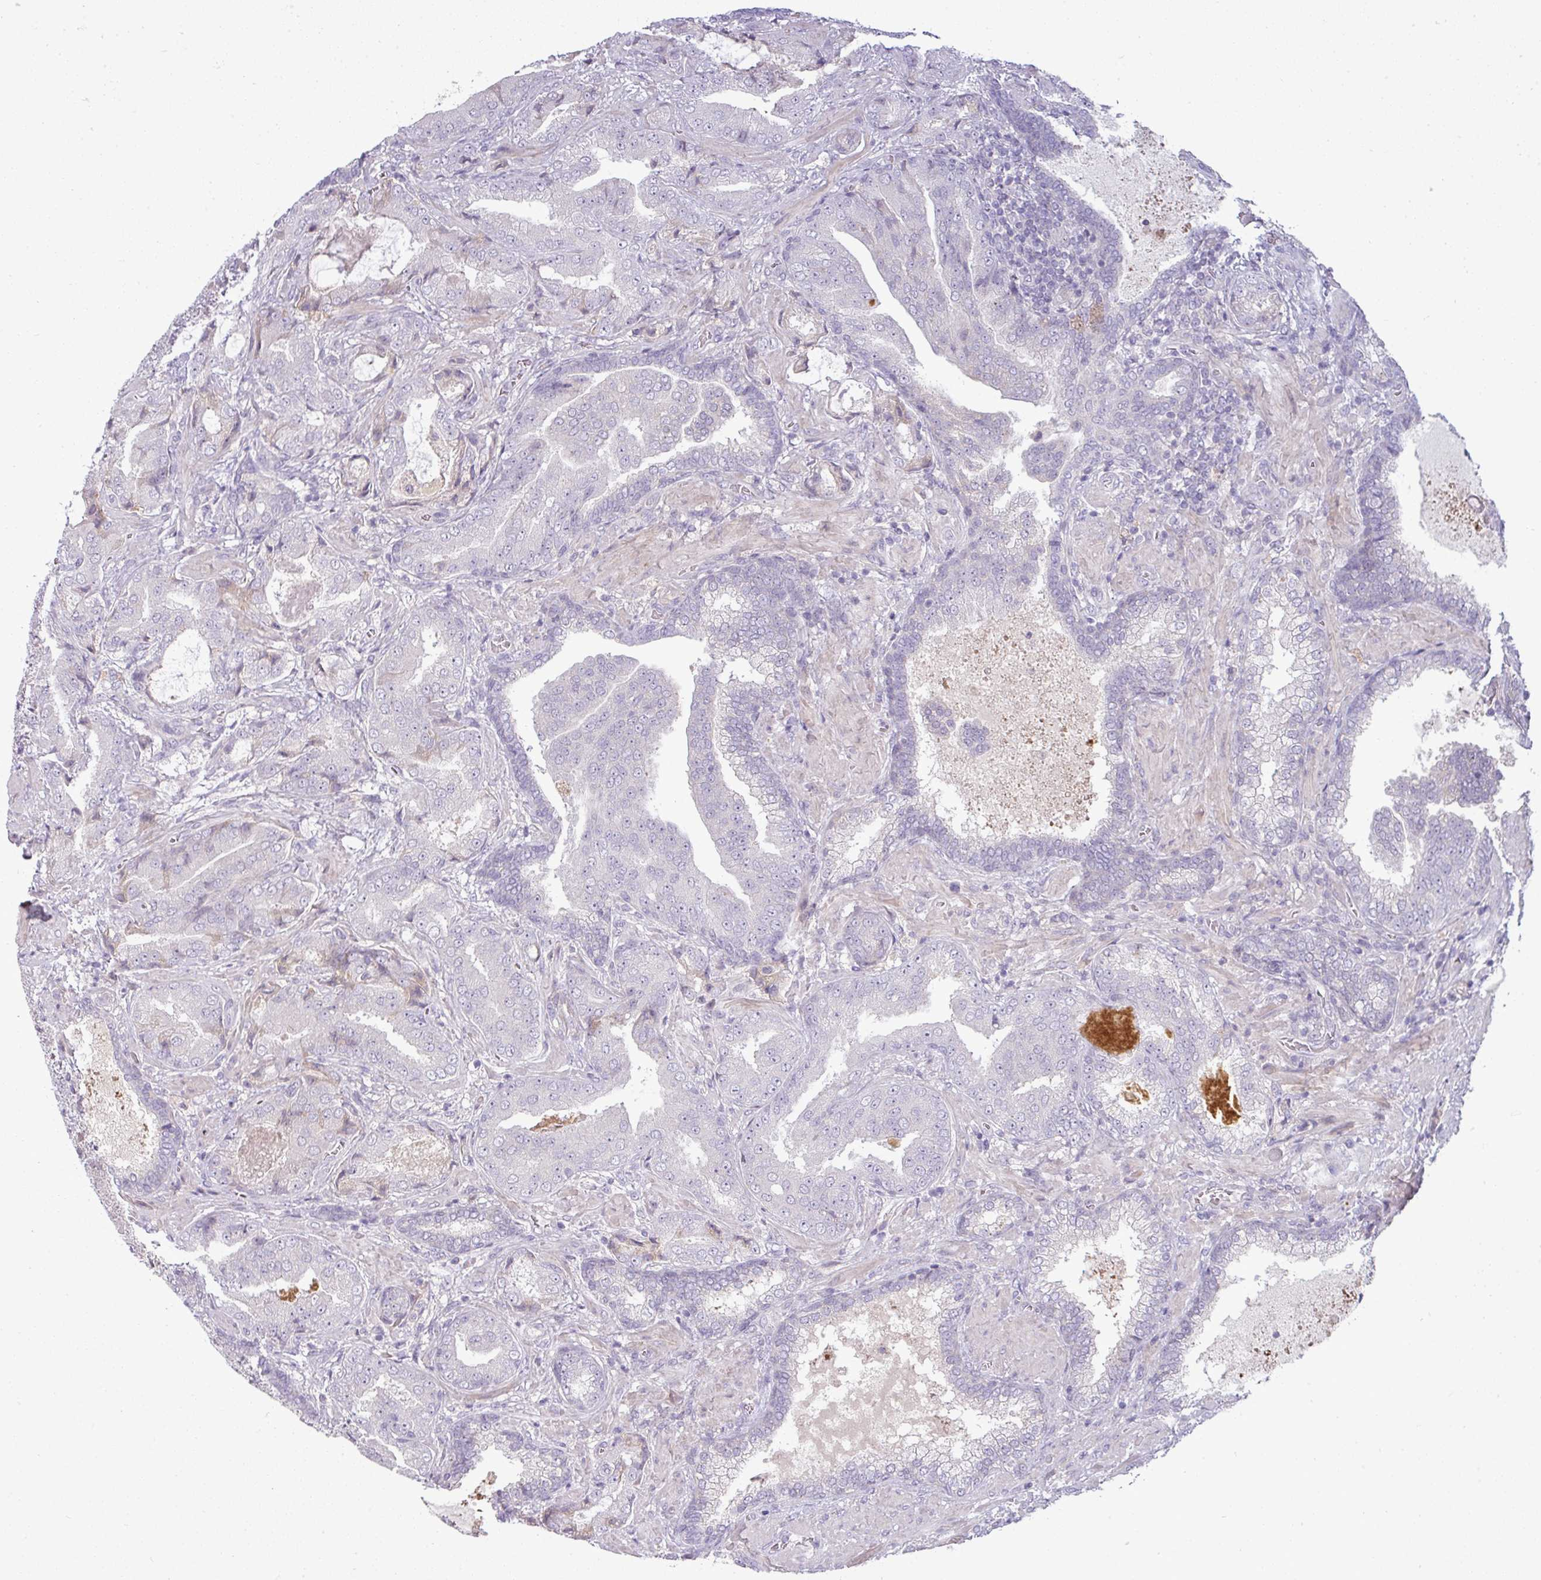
{"staining": {"intensity": "negative", "quantity": "none", "location": "none"}, "tissue": "prostate cancer", "cell_type": "Tumor cells", "image_type": "cancer", "snomed": [{"axis": "morphology", "description": "Adenocarcinoma, High grade"}, {"axis": "topography", "description": "Prostate"}], "caption": "There is no significant positivity in tumor cells of prostate cancer.", "gene": "APOM", "patient": {"sex": "male", "age": 68}}